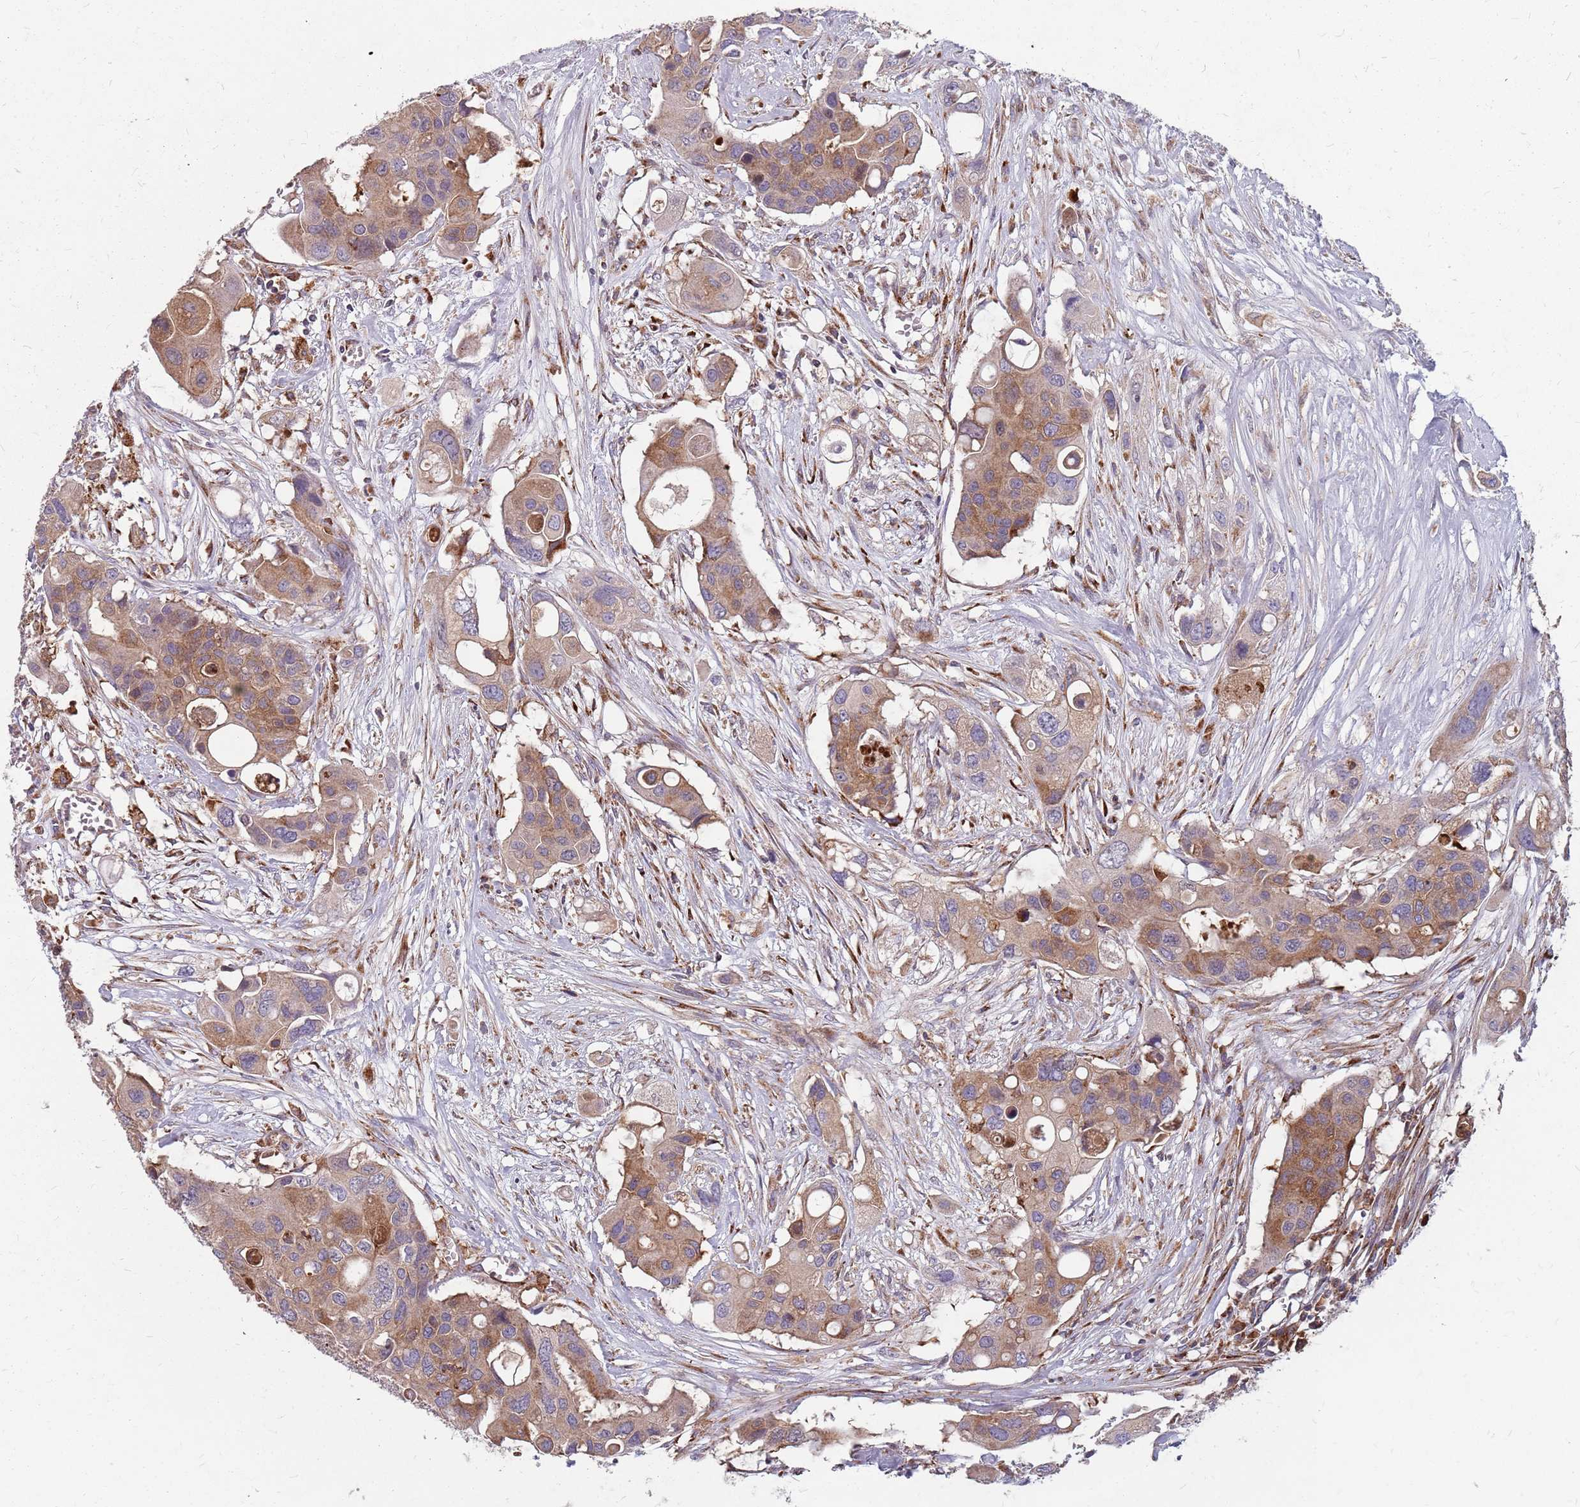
{"staining": {"intensity": "moderate", "quantity": ">75%", "location": "cytoplasmic/membranous"}, "tissue": "colorectal cancer", "cell_type": "Tumor cells", "image_type": "cancer", "snomed": [{"axis": "morphology", "description": "Adenocarcinoma, NOS"}, {"axis": "topography", "description": "Colon"}], "caption": "Immunohistochemistry of colorectal adenocarcinoma reveals medium levels of moderate cytoplasmic/membranous positivity in about >75% of tumor cells.", "gene": "NME4", "patient": {"sex": "male", "age": 77}}